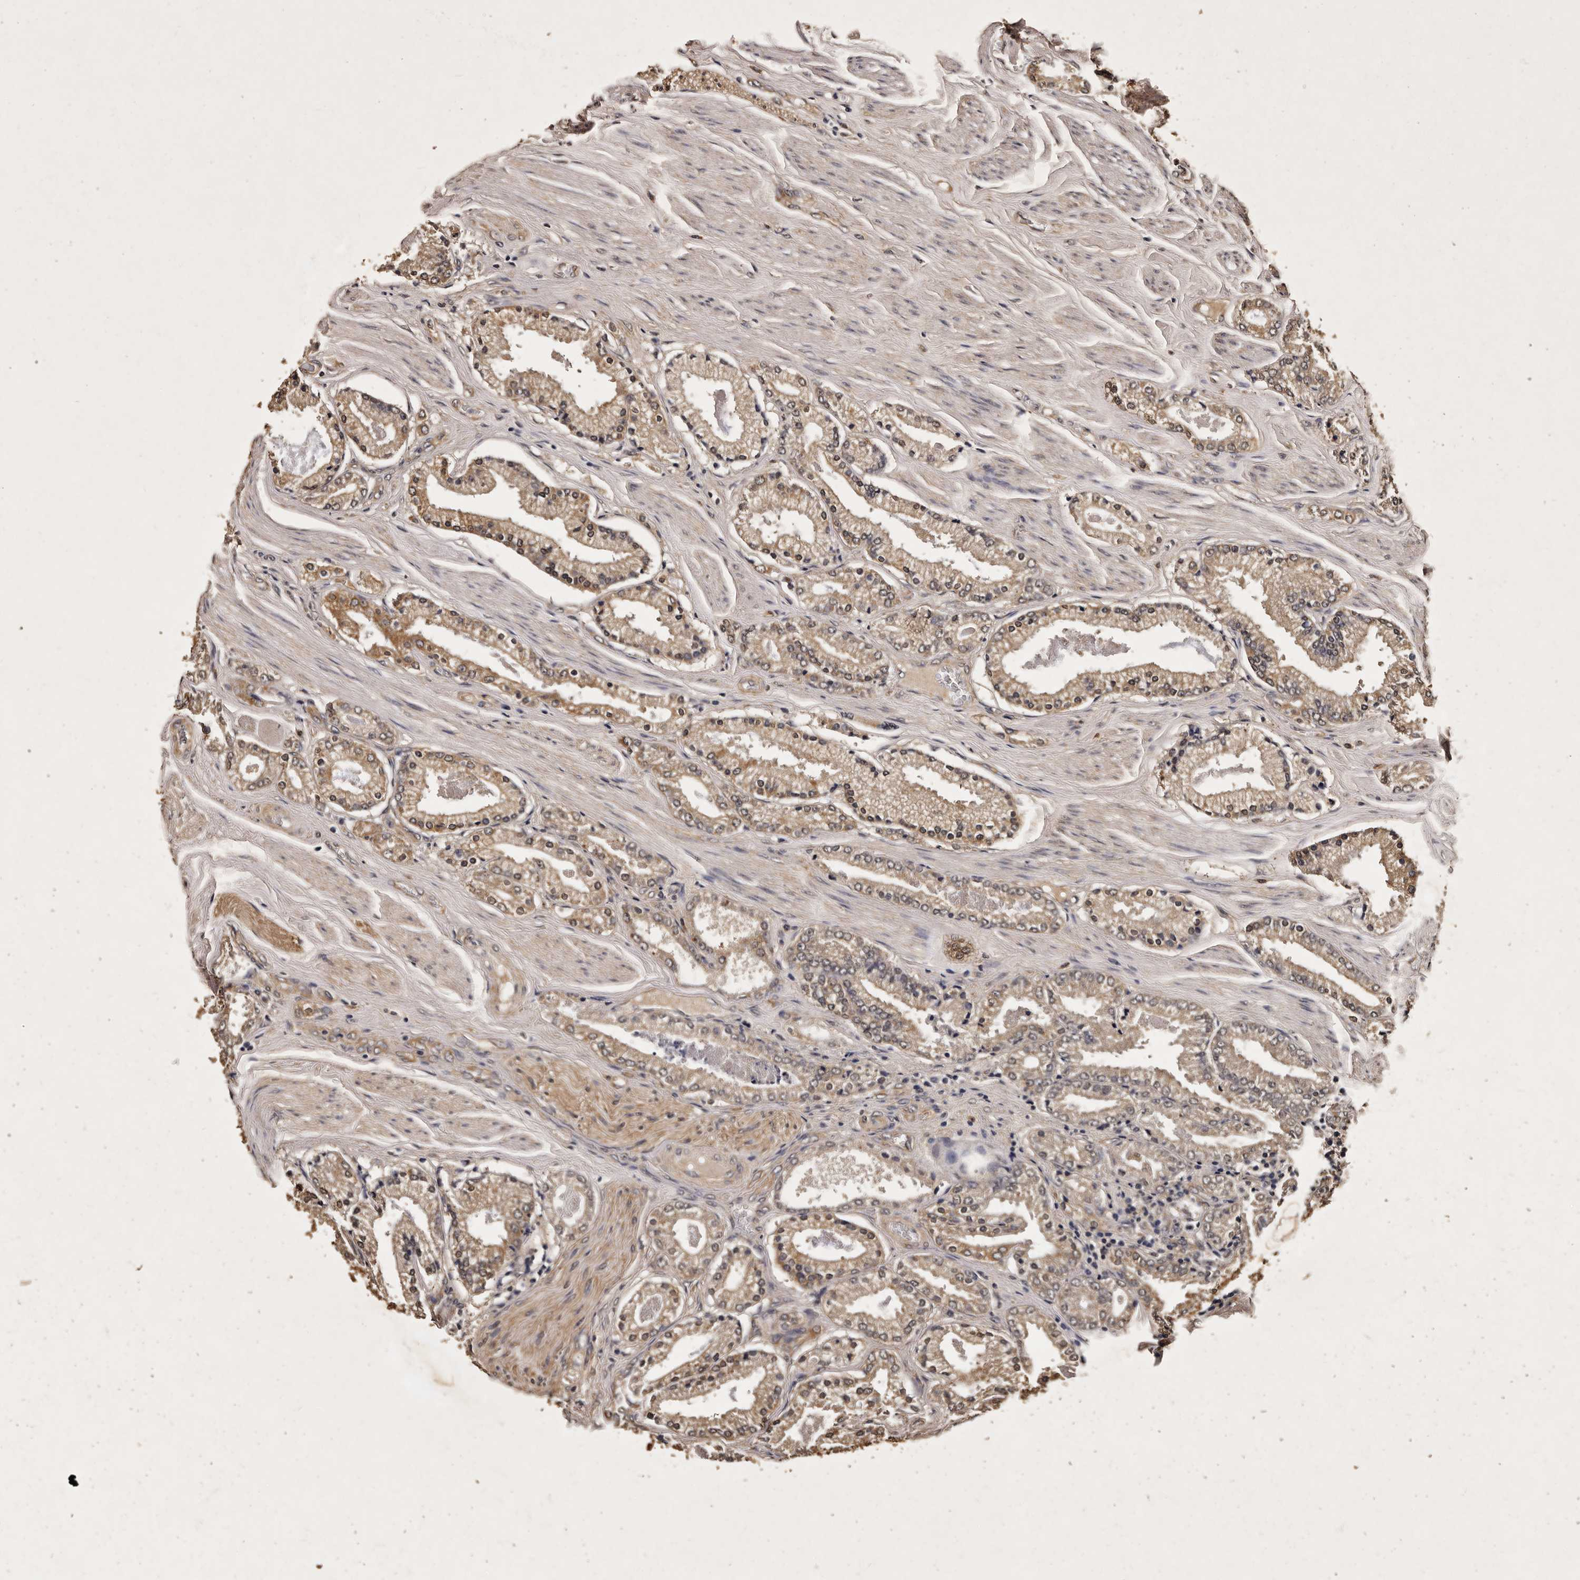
{"staining": {"intensity": "moderate", "quantity": ">75%", "location": "cytoplasmic/membranous"}, "tissue": "prostate cancer", "cell_type": "Tumor cells", "image_type": "cancer", "snomed": [{"axis": "morphology", "description": "Adenocarcinoma, Low grade"}, {"axis": "topography", "description": "Prostate"}], "caption": "Immunohistochemical staining of human prostate low-grade adenocarcinoma reveals moderate cytoplasmic/membranous protein staining in approximately >75% of tumor cells. Nuclei are stained in blue.", "gene": "PARS2", "patient": {"sex": "male", "age": 71}}